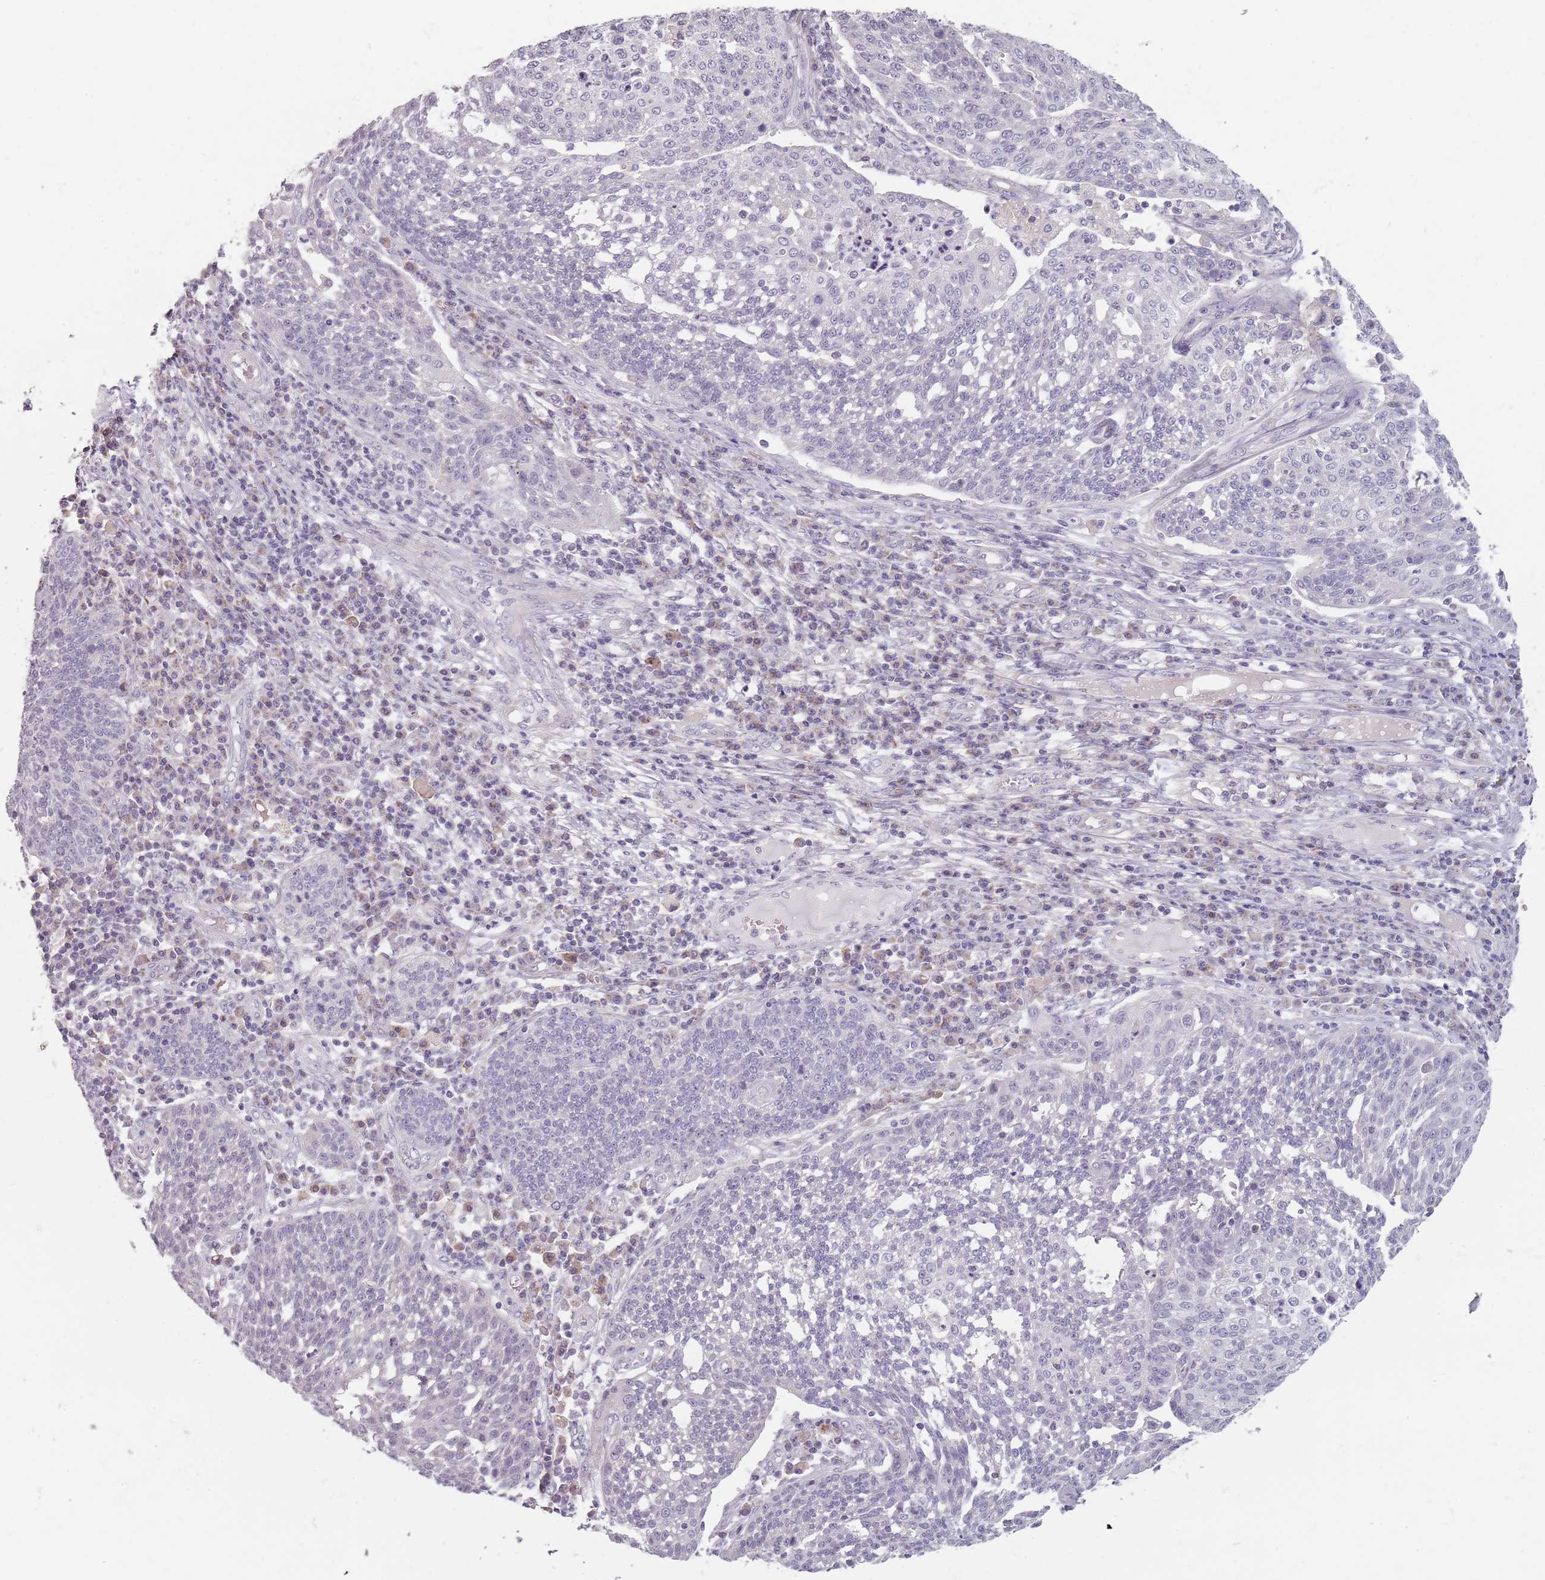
{"staining": {"intensity": "negative", "quantity": "none", "location": "none"}, "tissue": "cervical cancer", "cell_type": "Tumor cells", "image_type": "cancer", "snomed": [{"axis": "morphology", "description": "Squamous cell carcinoma, NOS"}, {"axis": "topography", "description": "Cervix"}], "caption": "The immunohistochemistry image has no significant expression in tumor cells of squamous cell carcinoma (cervical) tissue.", "gene": "SYNGR3", "patient": {"sex": "female", "age": 34}}